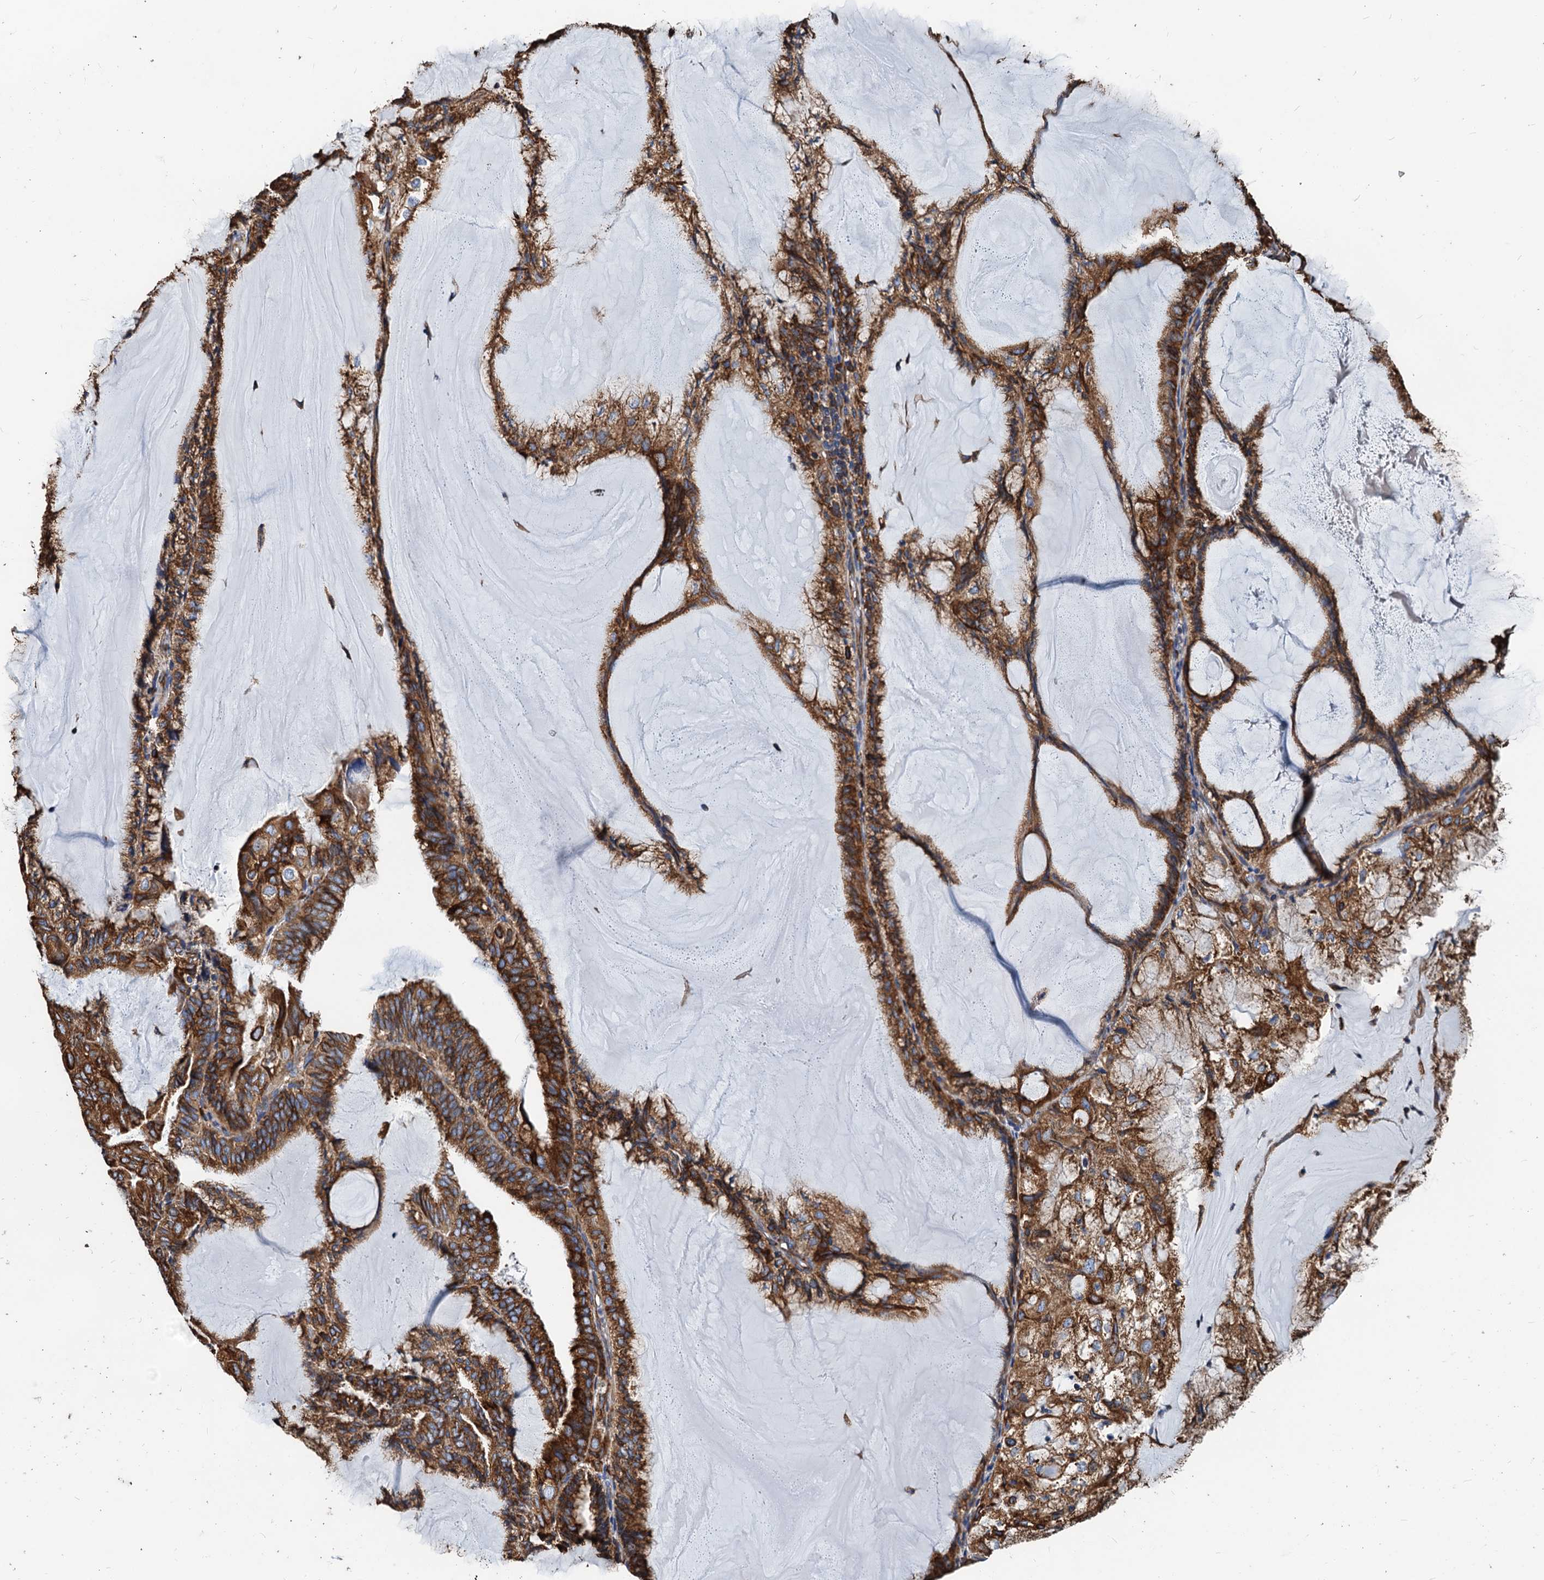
{"staining": {"intensity": "strong", "quantity": ">75%", "location": "cytoplasmic/membranous"}, "tissue": "endometrial cancer", "cell_type": "Tumor cells", "image_type": "cancer", "snomed": [{"axis": "morphology", "description": "Adenocarcinoma, NOS"}, {"axis": "topography", "description": "Endometrium"}], "caption": "Immunohistochemistry (IHC) (DAB (3,3'-diaminobenzidine)) staining of endometrial adenocarcinoma reveals strong cytoplasmic/membranous protein staining in about >75% of tumor cells.", "gene": "HSPA5", "patient": {"sex": "female", "age": 81}}